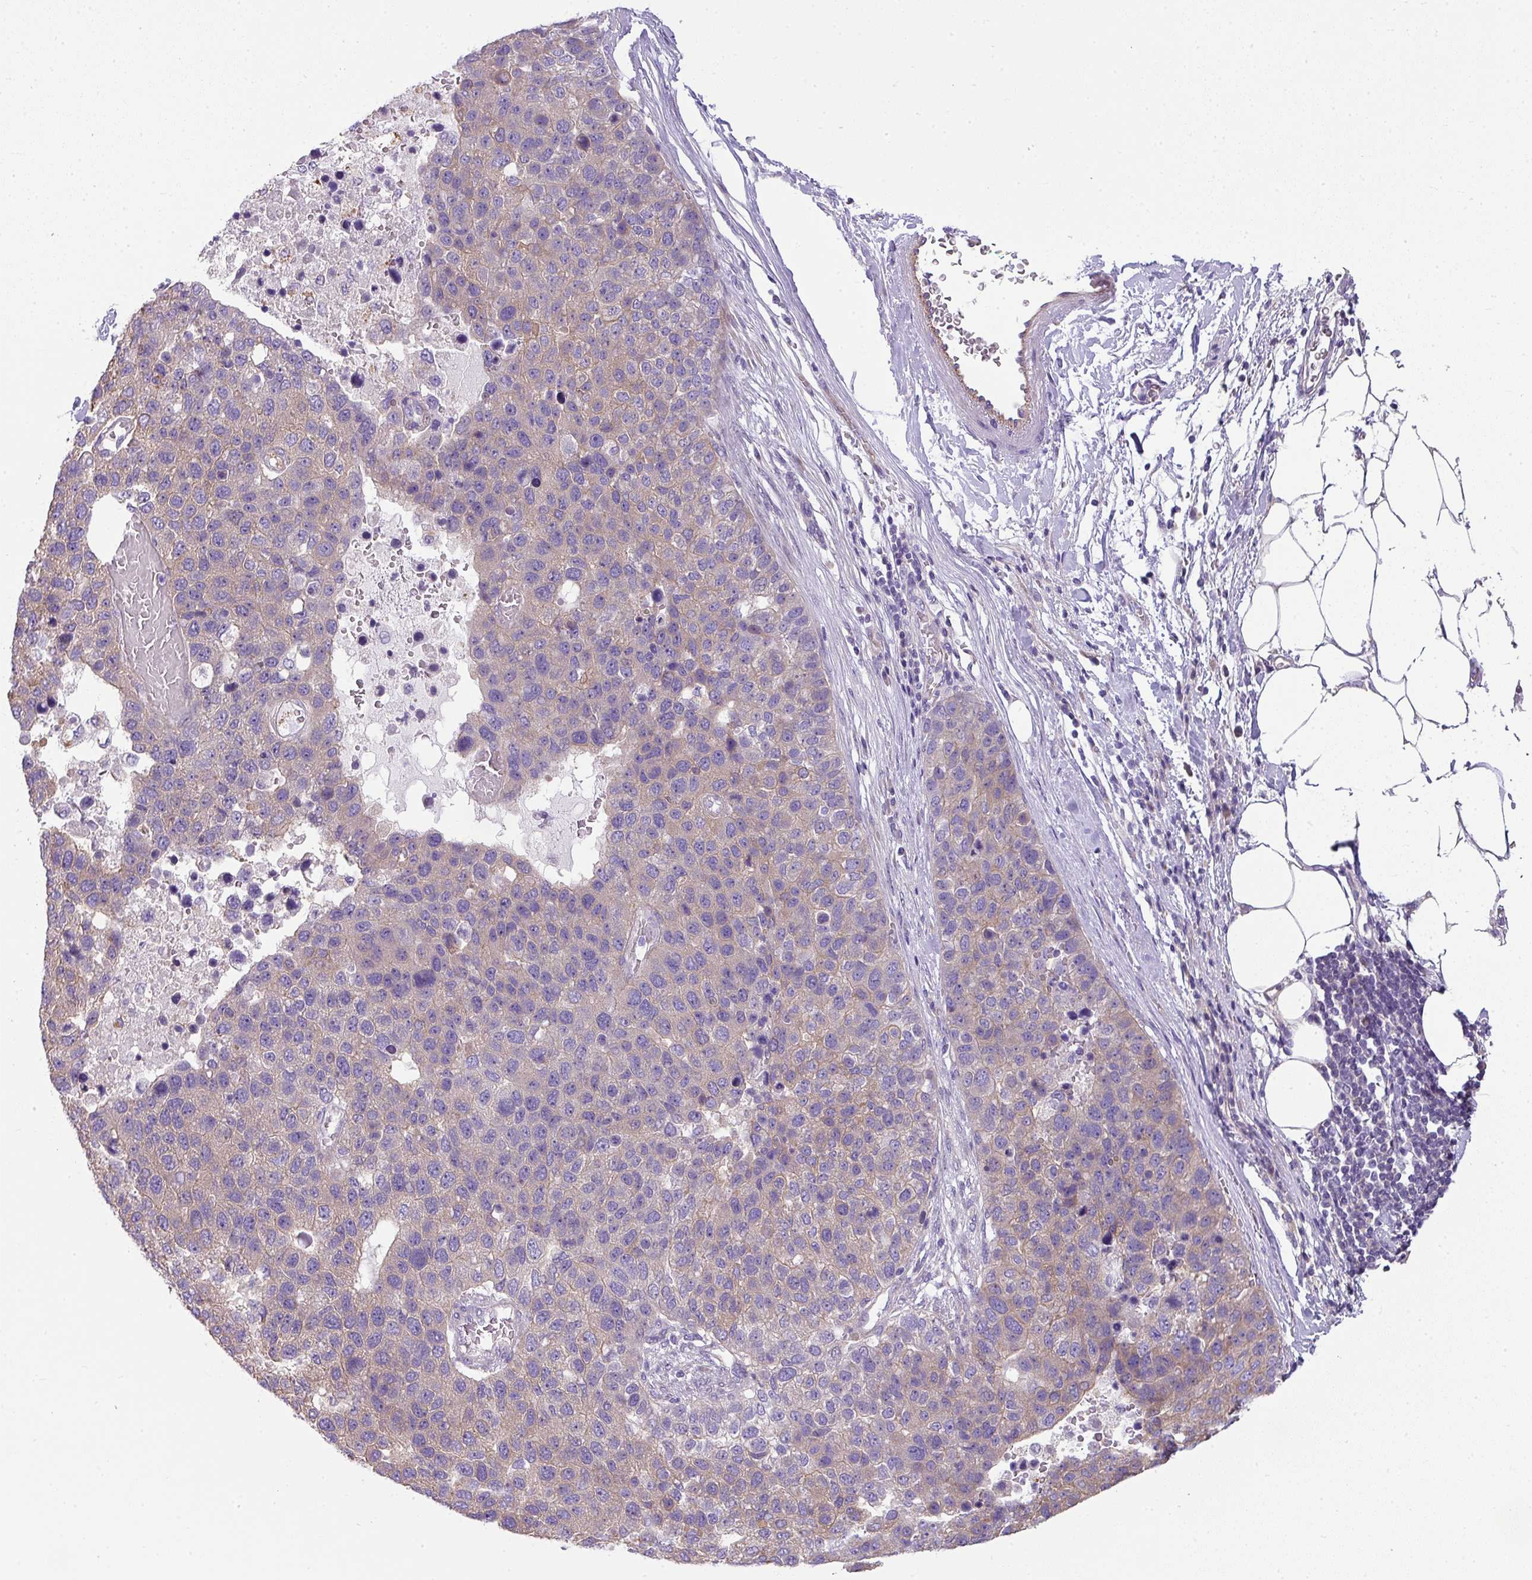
{"staining": {"intensity": "weak", "quantity": "25%-75%", "location": "cytoplasmic/membranous"}, "tissue": "pancreatic cancer", "cell_type": "Tumor cells", "image_type": "cancer", "snomed": [{"axis": "morphology", "description": "Adenocarcinoma, NOS"}, {"axis": "topography", "description": "Pancreas"}], "caption": "A micrograph of pancreatic cancer (adenocarcinoma) stained for a protein reveals weak cytoplasmic/membranous brown staining in tumor cells.", "gene": "PALS2", "patient": {"sex": "female", "age": 61}}